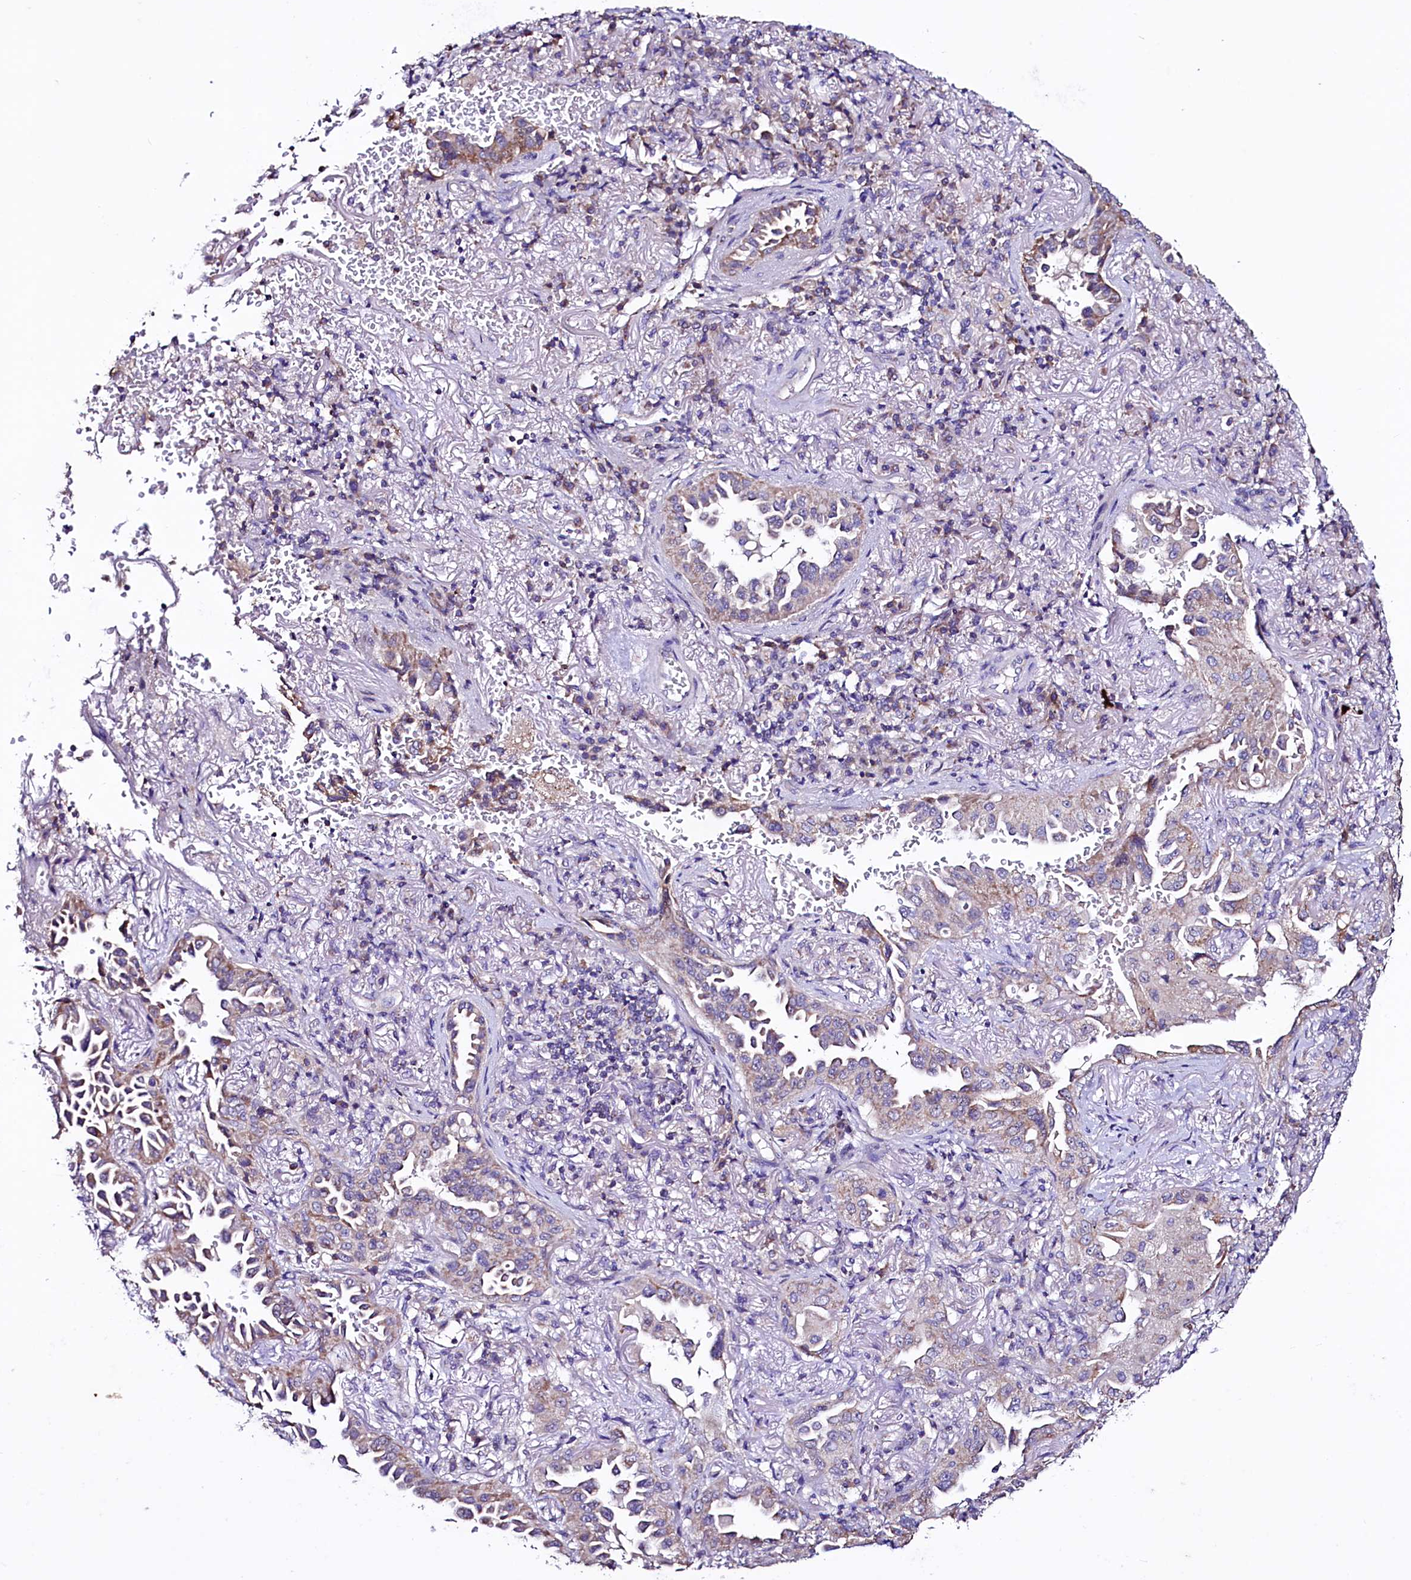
{"staining": {"intensity": "weak", "quantity": "25%-75%", "location": "cytoplasmic/membranous"}, "tissue": "lung cancer", "cell_type": "Tumor cells", "image_type": "cancer", "snomed": [{"axis": "morphology", "description": "Adenocarcinoma, NOS"}, {"axis": "topography", "description": "Lung"}], "caption": "High-magnification brightfield microscopy of adenocarcinoma (lung) stained with DAB (brown) and counterstained with hematoxylin (blue). tumor cells exhibit weak cytoplasmic/membranous staining is identified in approximately25%-75% of cells. The staining was performed using DAB, with brown indicating positive protein expression. Nuclei are stained blue with hematoxylin.", "gene": "STARD5", "patient": {"sex": "female", "age": 69}}